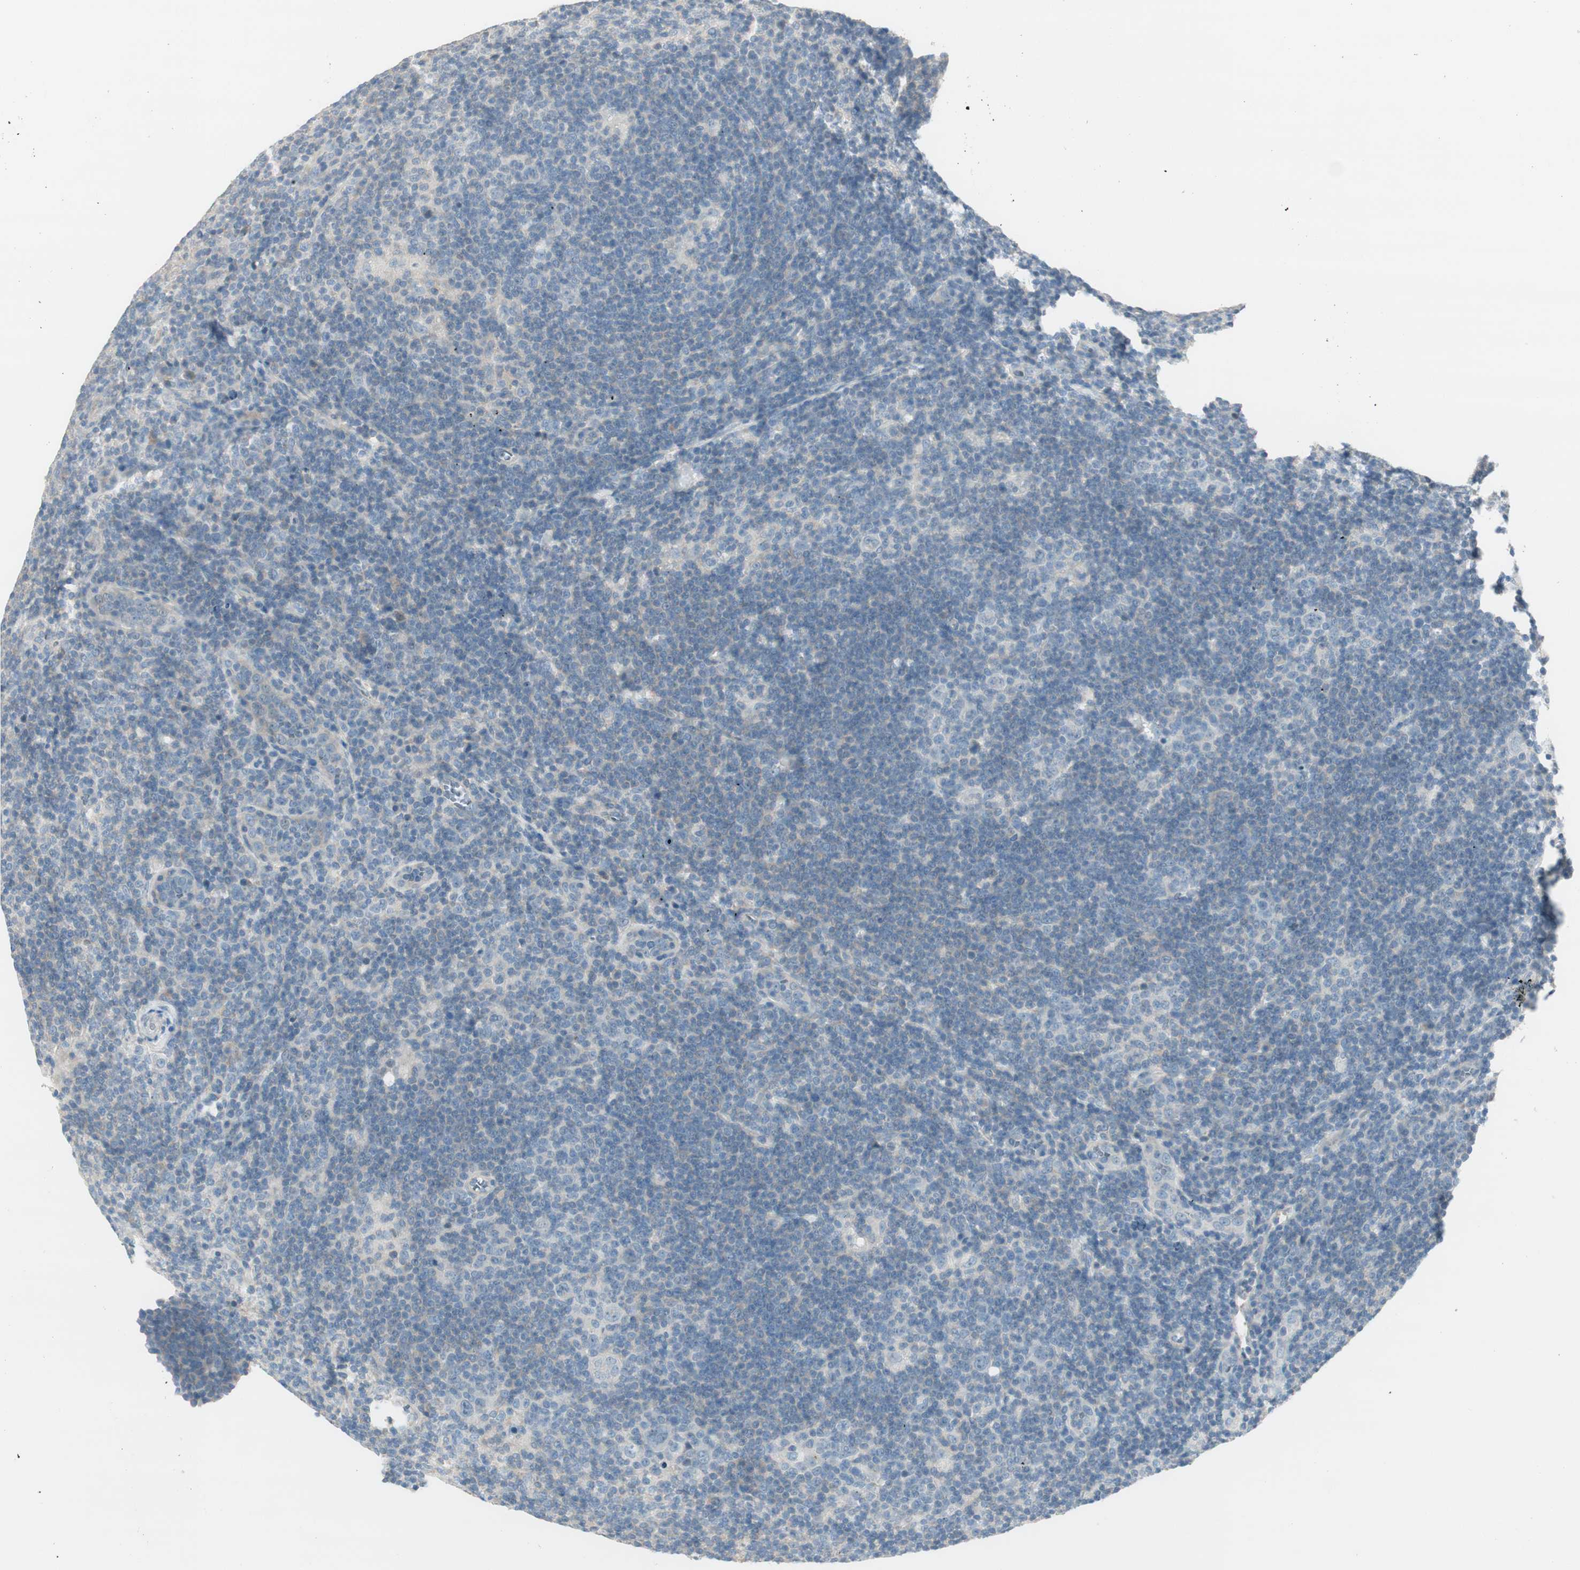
{"staining": {"intensity": "negative", "quantity": "none", "location": "none"}, "tissue": "lymphoma", "cell_type": "Tumor cells", "image_type": "cancer", "snomed": [{"axis": "morphology", "description": "Hodgkin's disease, NOS"}, {"axis": "topography", "description": "Lymph node"}], "caption": "Micrograph shows no significant protein expression in tumor cells of lymphoma. The staining is performed using DAB (3,3'-diaminobenzidine) brown chromogen with nuclei counter-stained in using hematoxylin.", "gene": "EVA1A", "patient": {"sex": "female", "age": 57}}